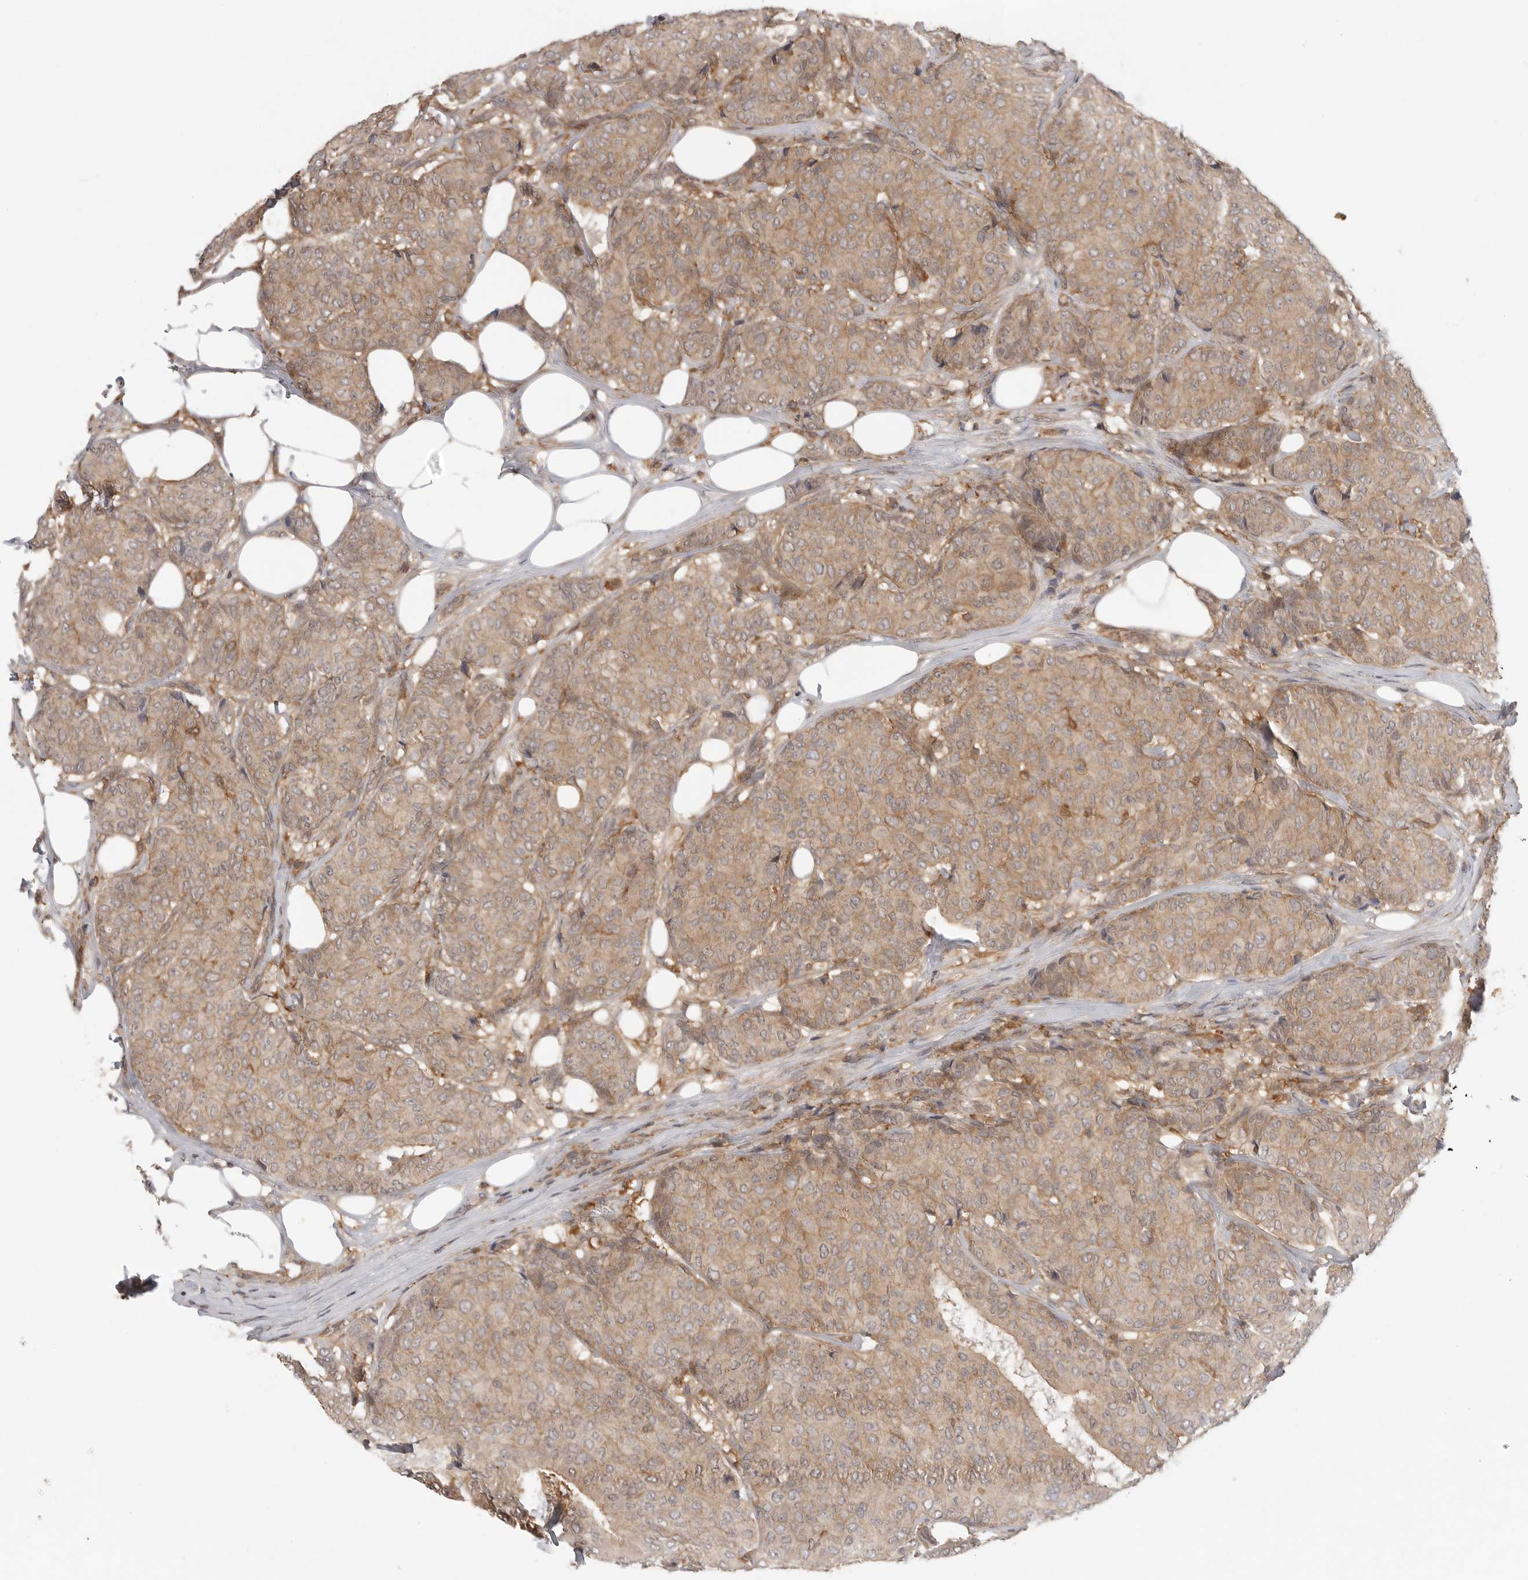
{"staining": {"intensity": "moderate", "quantity": ">75%", "location": "cytoplasmic/membranous"}, "tissue": "breast cancer", "cell_type": "Tumor cells", "image_type": "cancer", "snomed": [{"axis": "morphology", "description": "Duct carcinoma"}, {"axis": "topography", "description": "Breast"}], "caption": "A brown stain shows moderate cytoplasmic/membranous positivity of a protein in breast cancer tumor cells.", "gene": "DBNL", "patient": {"sex": "female", "age": 75}}